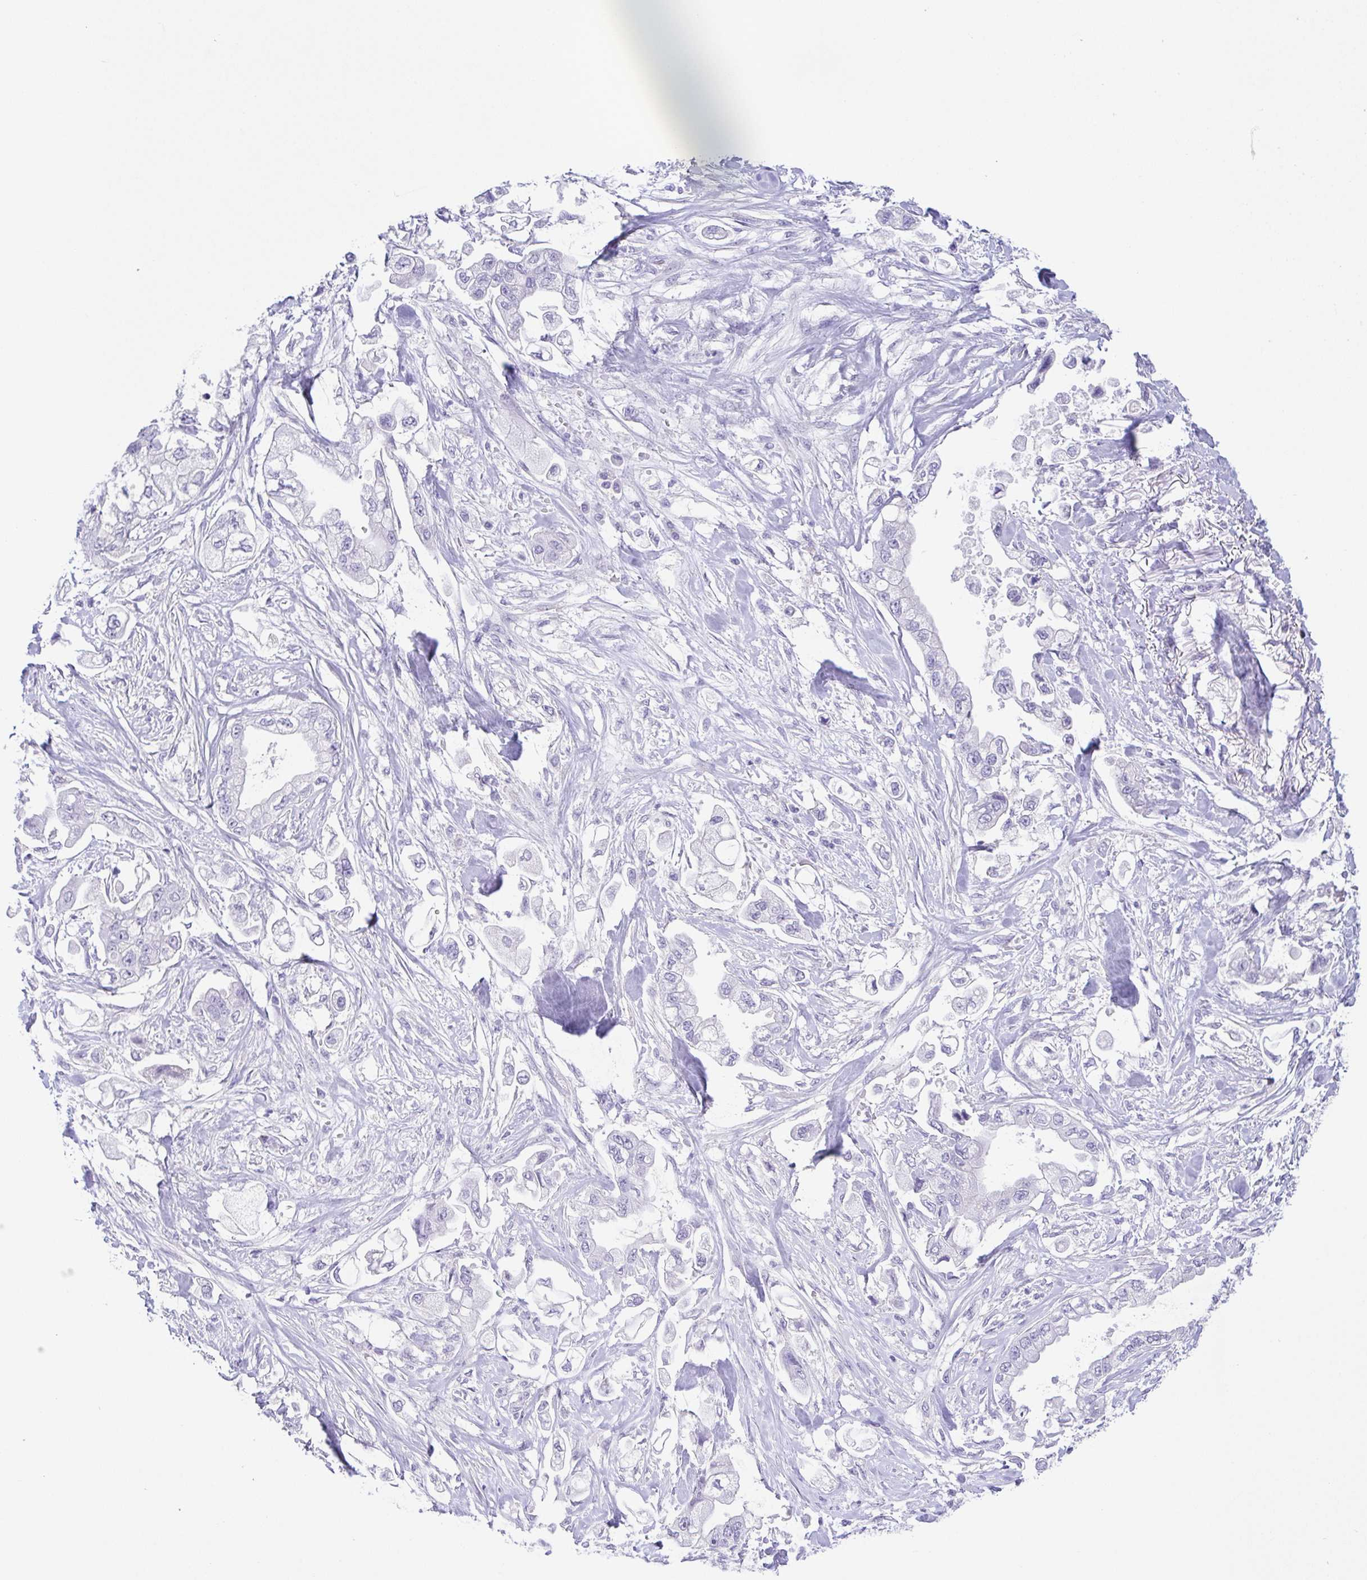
{"staining": {"intensity": "negative", "quantity": "none", "location": "none"}, "tissue": "stomach cancer", "cell_type": "Tumor cells", "image_type": "cancer", "snomed": [{"axis": "morphology", "description": "Adenocarcinoma, NOS"}, {"axis": "topography", "description": "Stomach"}], "caption": "Immunohistochemistry (IHC) of human stomach cancer reveals no staining in tumor cells.", "gene": "KRTDAP", "patient": {"sex": "male", "age": 62}}